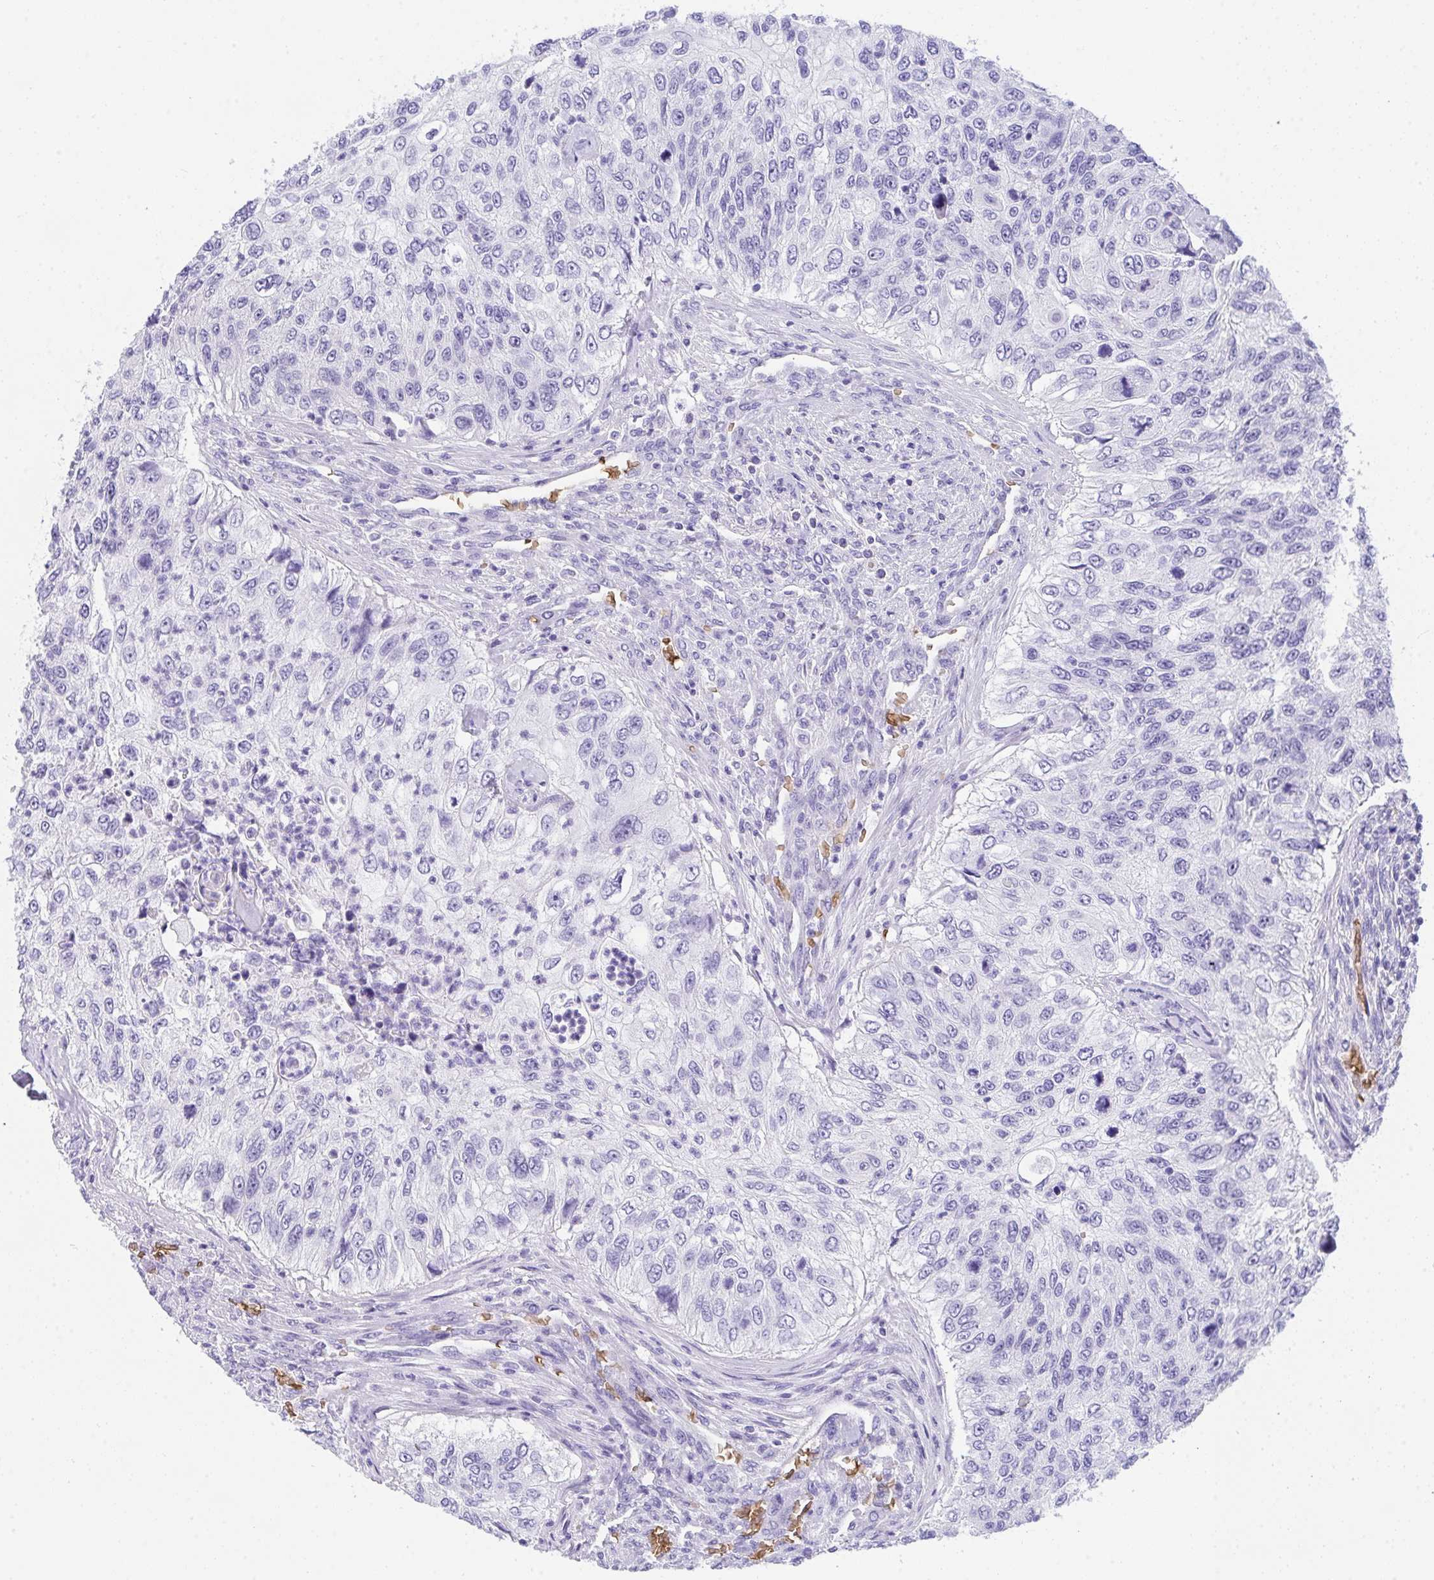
{"staining": {"intensity": "negative", "quantity": "none", "location": "none"}, "tissue": "urothelial cancer", "cell_type": "Tumor cells", "image_type": "cancer", "snomed": [{"axis": "morphology", "description": "Urothelial carcinoma, High grade"}, {"axis": "topography", "description": "Urinary bladder"}], "caption": "IHC photomicrograph of neoplastic tissue: high-grade urothelial carcinoma stained with DAB (3,3'-diaminobenzidine) displays no significant protein staining in tumor cells.", "gene": "ANK1", "patient": {"sex": "female", "age": 60}}